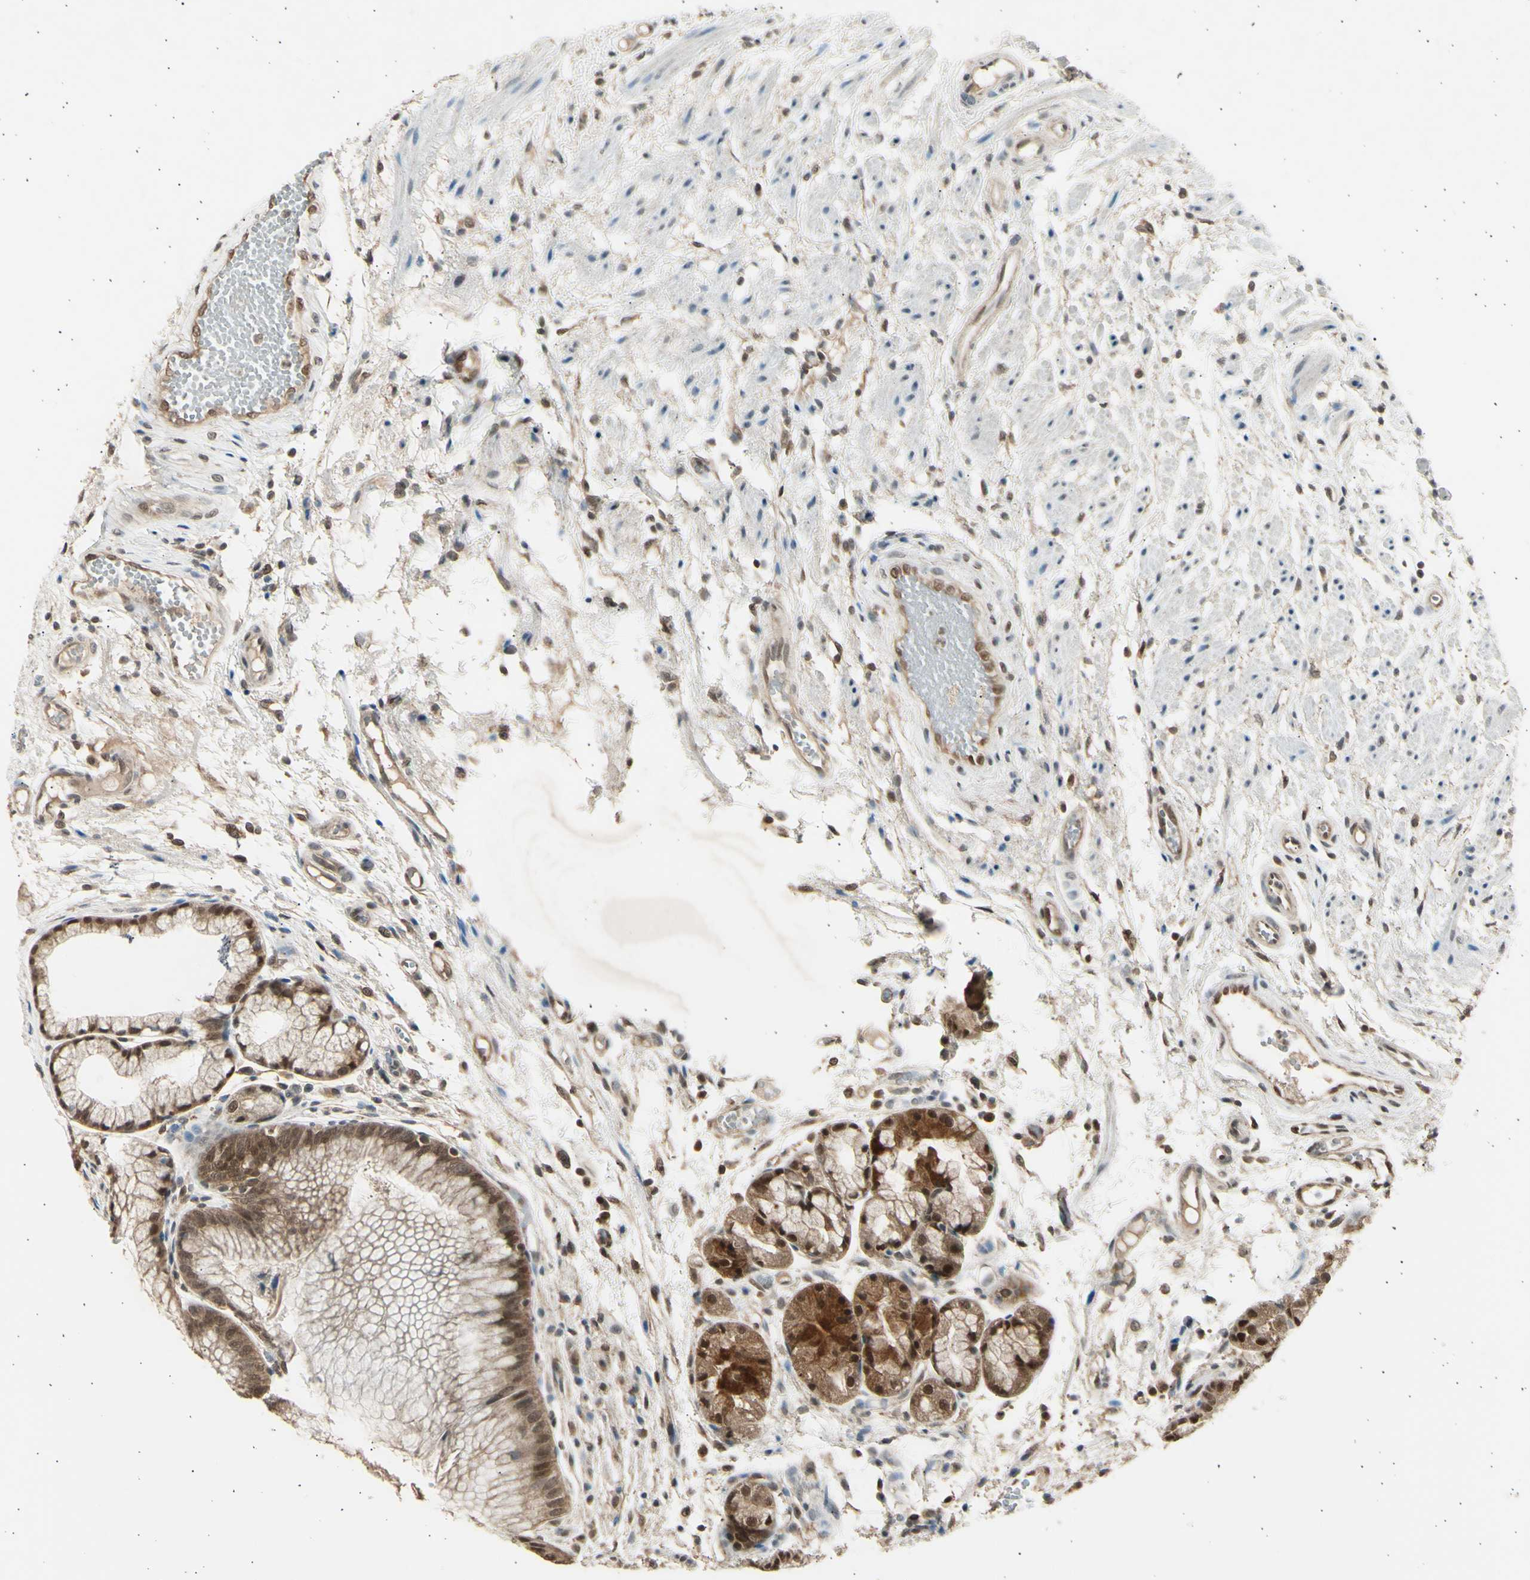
{"staining": {"intensity": "moderate", "quantity": ">75%", "location": "cytoplasmic/membranous,nuclear"}, "tissue": "stomach", "cell_type": "Glandular cells", "image_type": "normal", "snomed": [{"axis": "morphology", "description": "Normal tissue, NOS"}, {"axis": "topography", "description": "Stomach, upper"}], "caption": "Protein staining by immunohistochemistry (IHC) demonstrates moderate cytoplasmic/membranous,nuclear expression in about >75% of glandular cells in benign stomach. The staining was performed using DAB to visualize the protein expression in brown, while the nuclei were stained in blue with hematoxylin (Magnification: 20x).", "gene": "PSMD5", "patient": {"sex": "male", "age": 72}}